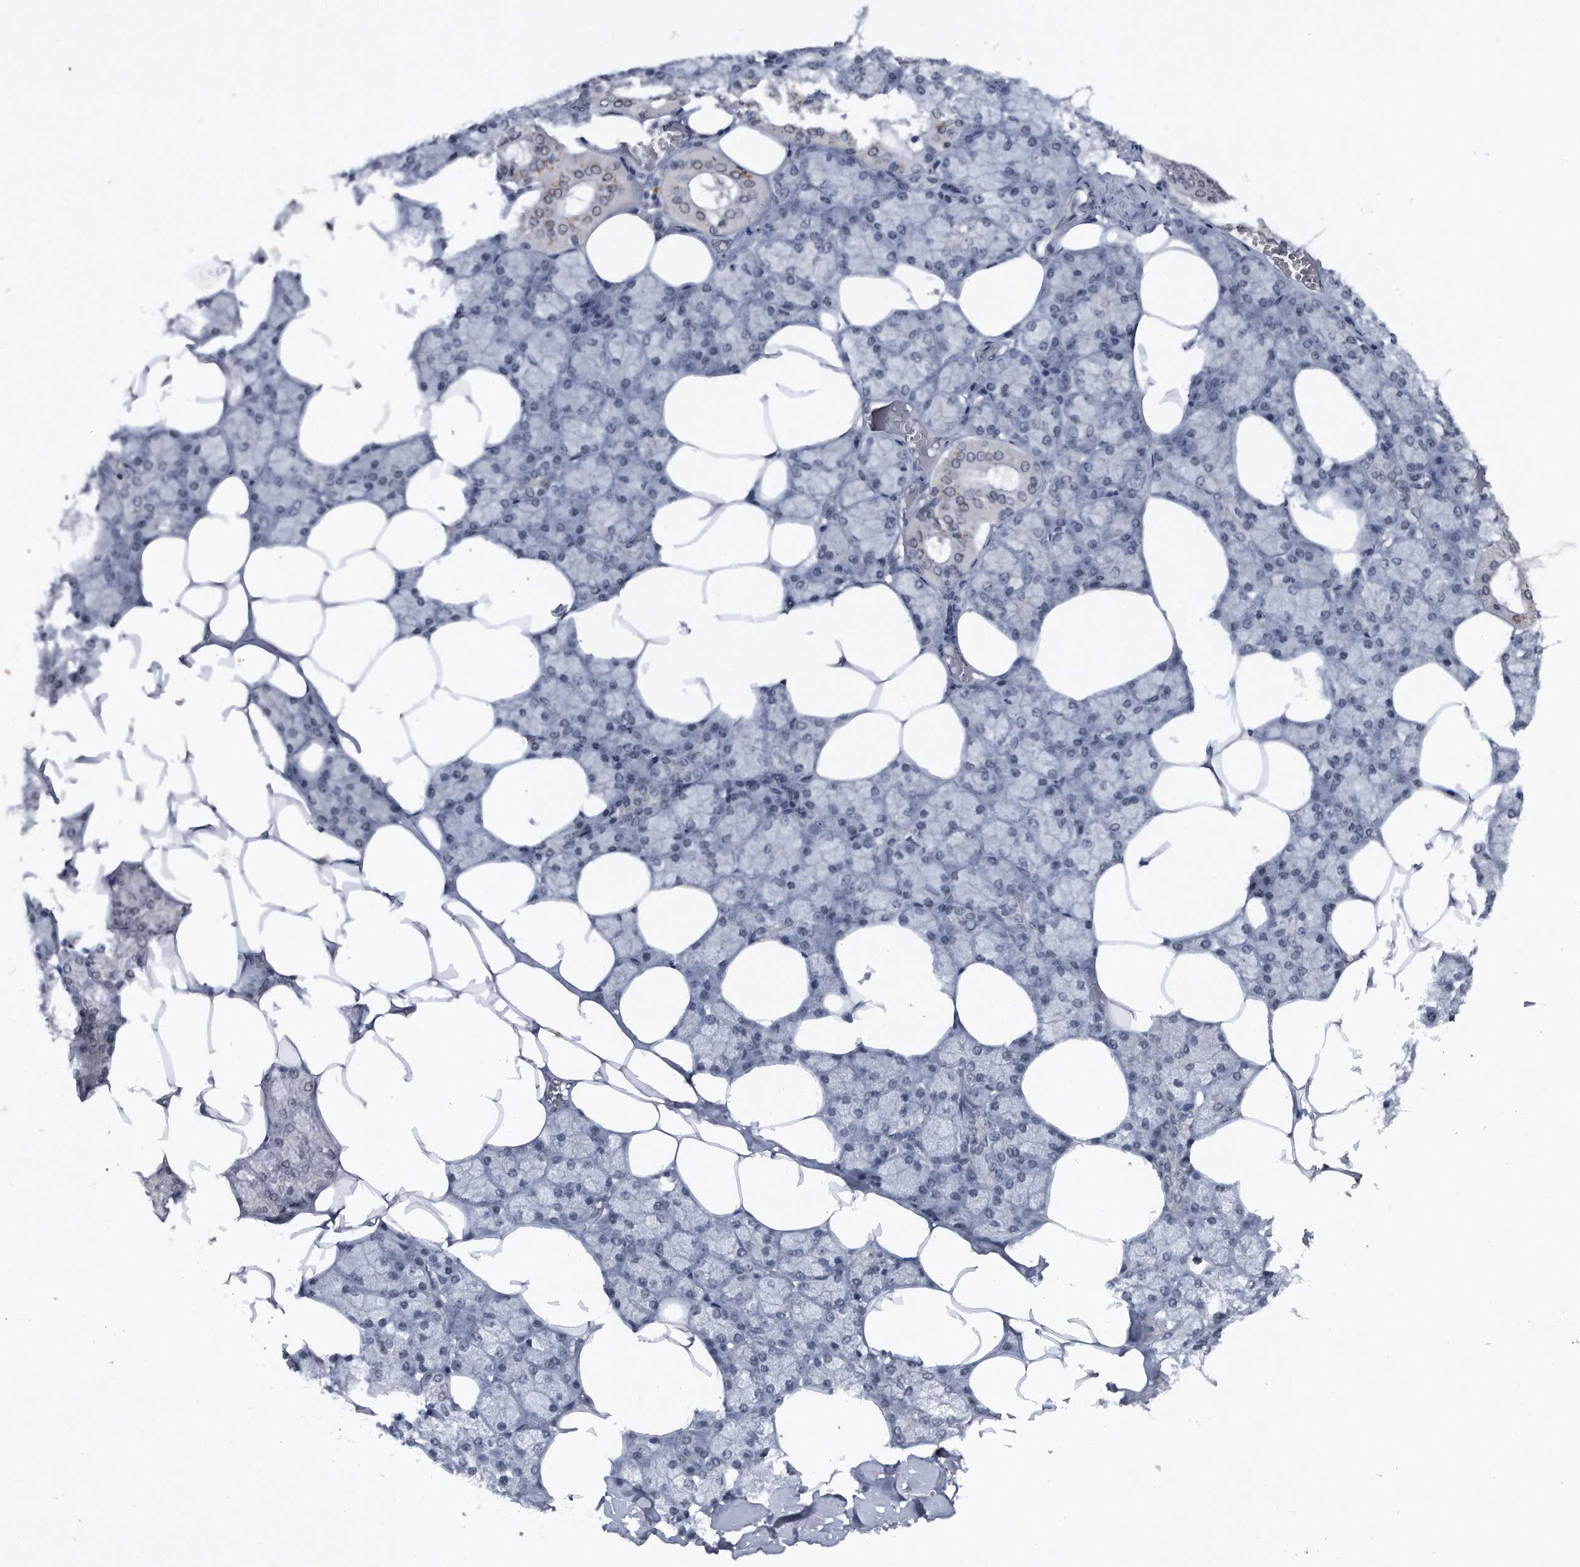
{"staining": {"intensity": "weak", "quantity": "<25%", "location": "nuclear"}, "tissue": "salivary gland", "cell_type": "Glandular cells", "image_type": "normal", "snomed": [{"axis": "morphology", "description": "Normal tissue, NOS"}, {"axis": "topography", "description": "Salivary gland"}], "caption": "Human salivary gland stained for a protein using immunohistochemistry (IHC) exhibits no expression in glandular cells.", "gene": "VIRMA", "patient": {"sex": "male", "age": 62}}